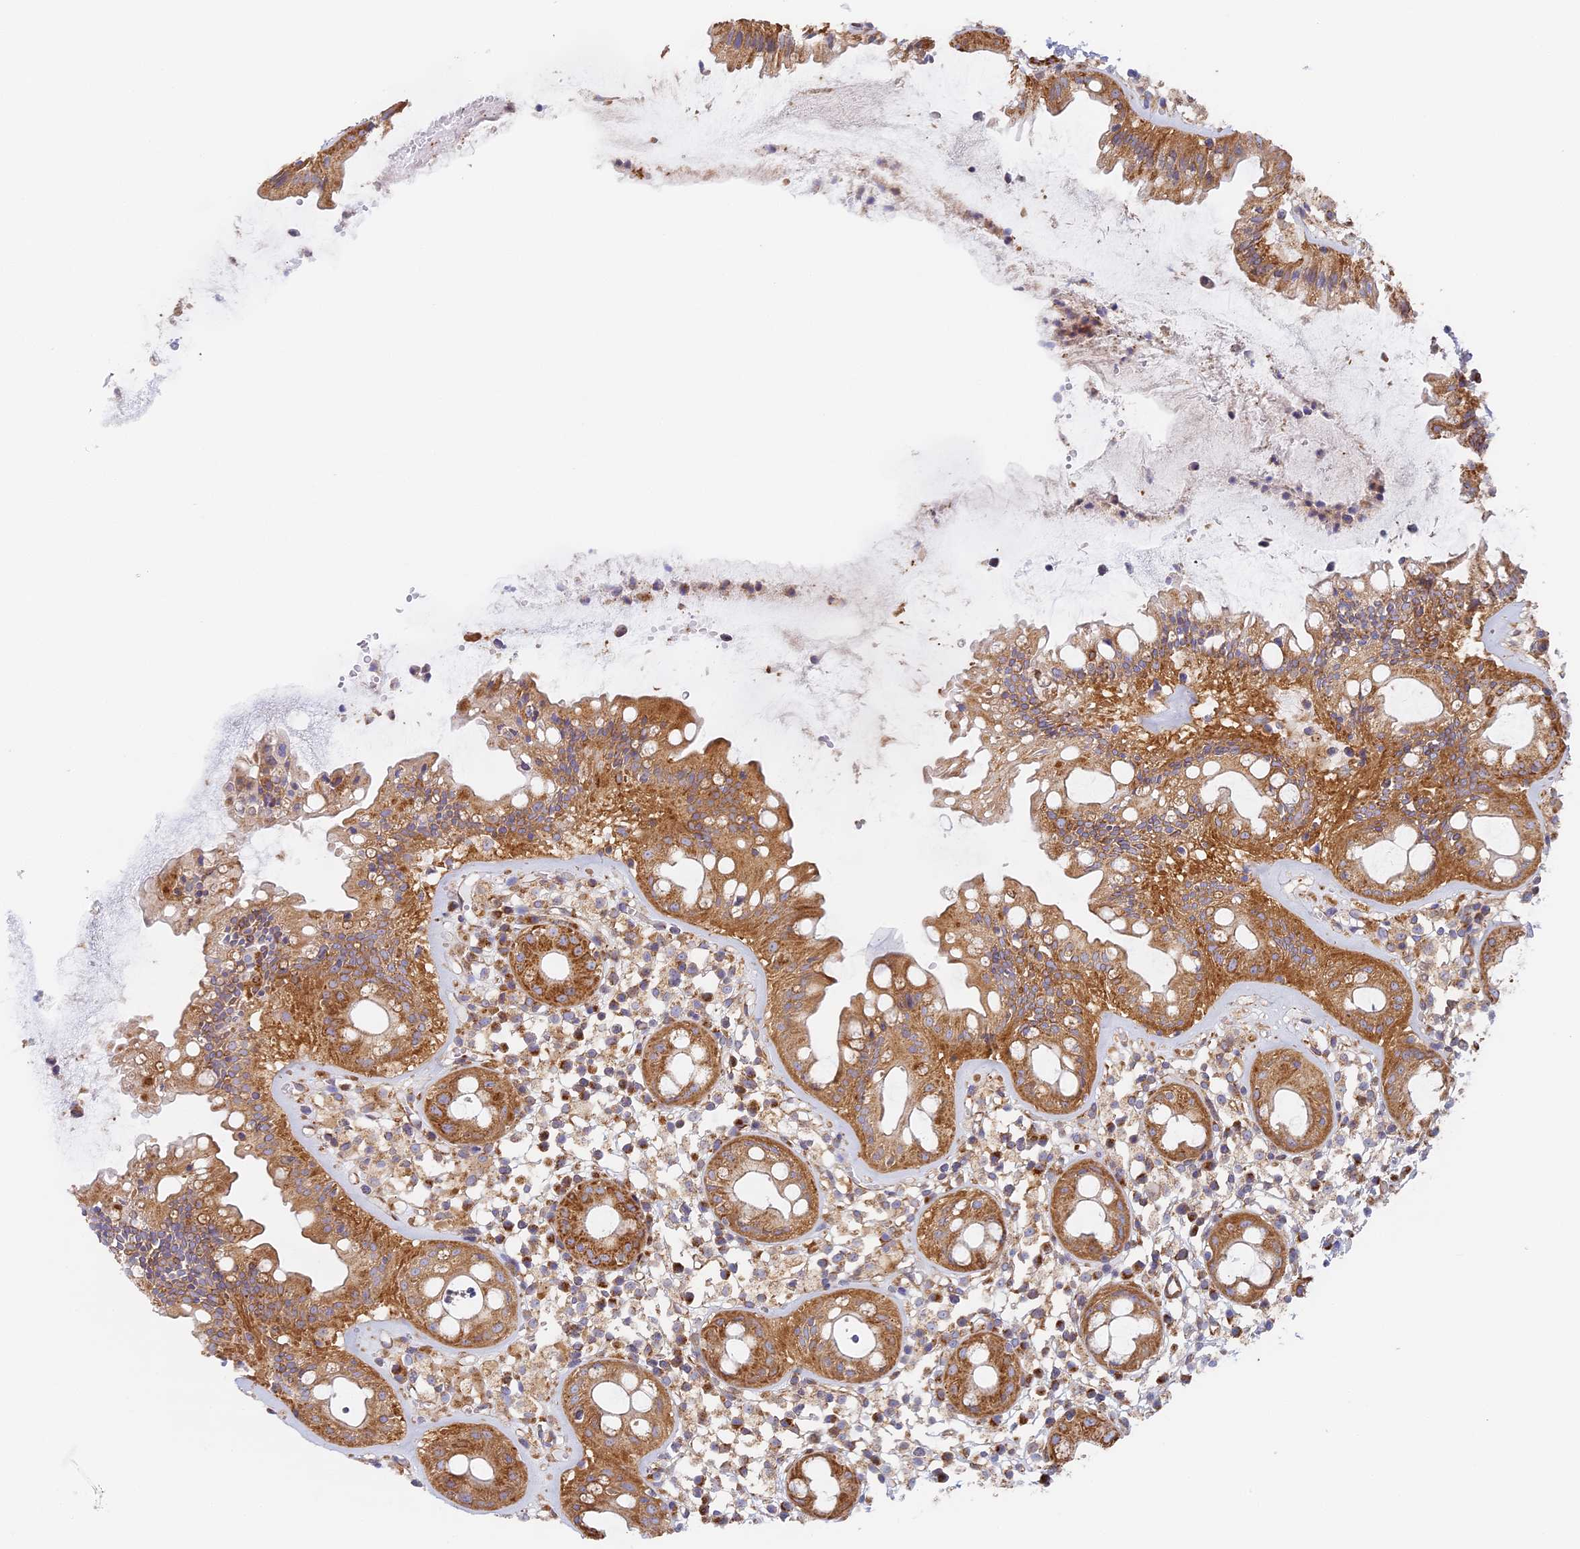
{"staining": {"intensity": "moderate", "quantity": ">75%", "location": "cytoplasmic/membranous"}, "tissue": "rectum", "cell_type": "Glandular cells", "image_type": "normal", "snomed": [{"axis": "morphology", "description": "Normal tissue, NOS"}, {"axis": "topography", "description": "Rectum"}], "caption": "Immunohistochemical staining of unremarkable human rectum reveals medium levels of moderate cytoplasmic/membranous staining in about >75% of glandular cells.", "gene": "DDA1", "patient": {"sex": "female", "age": 57}}